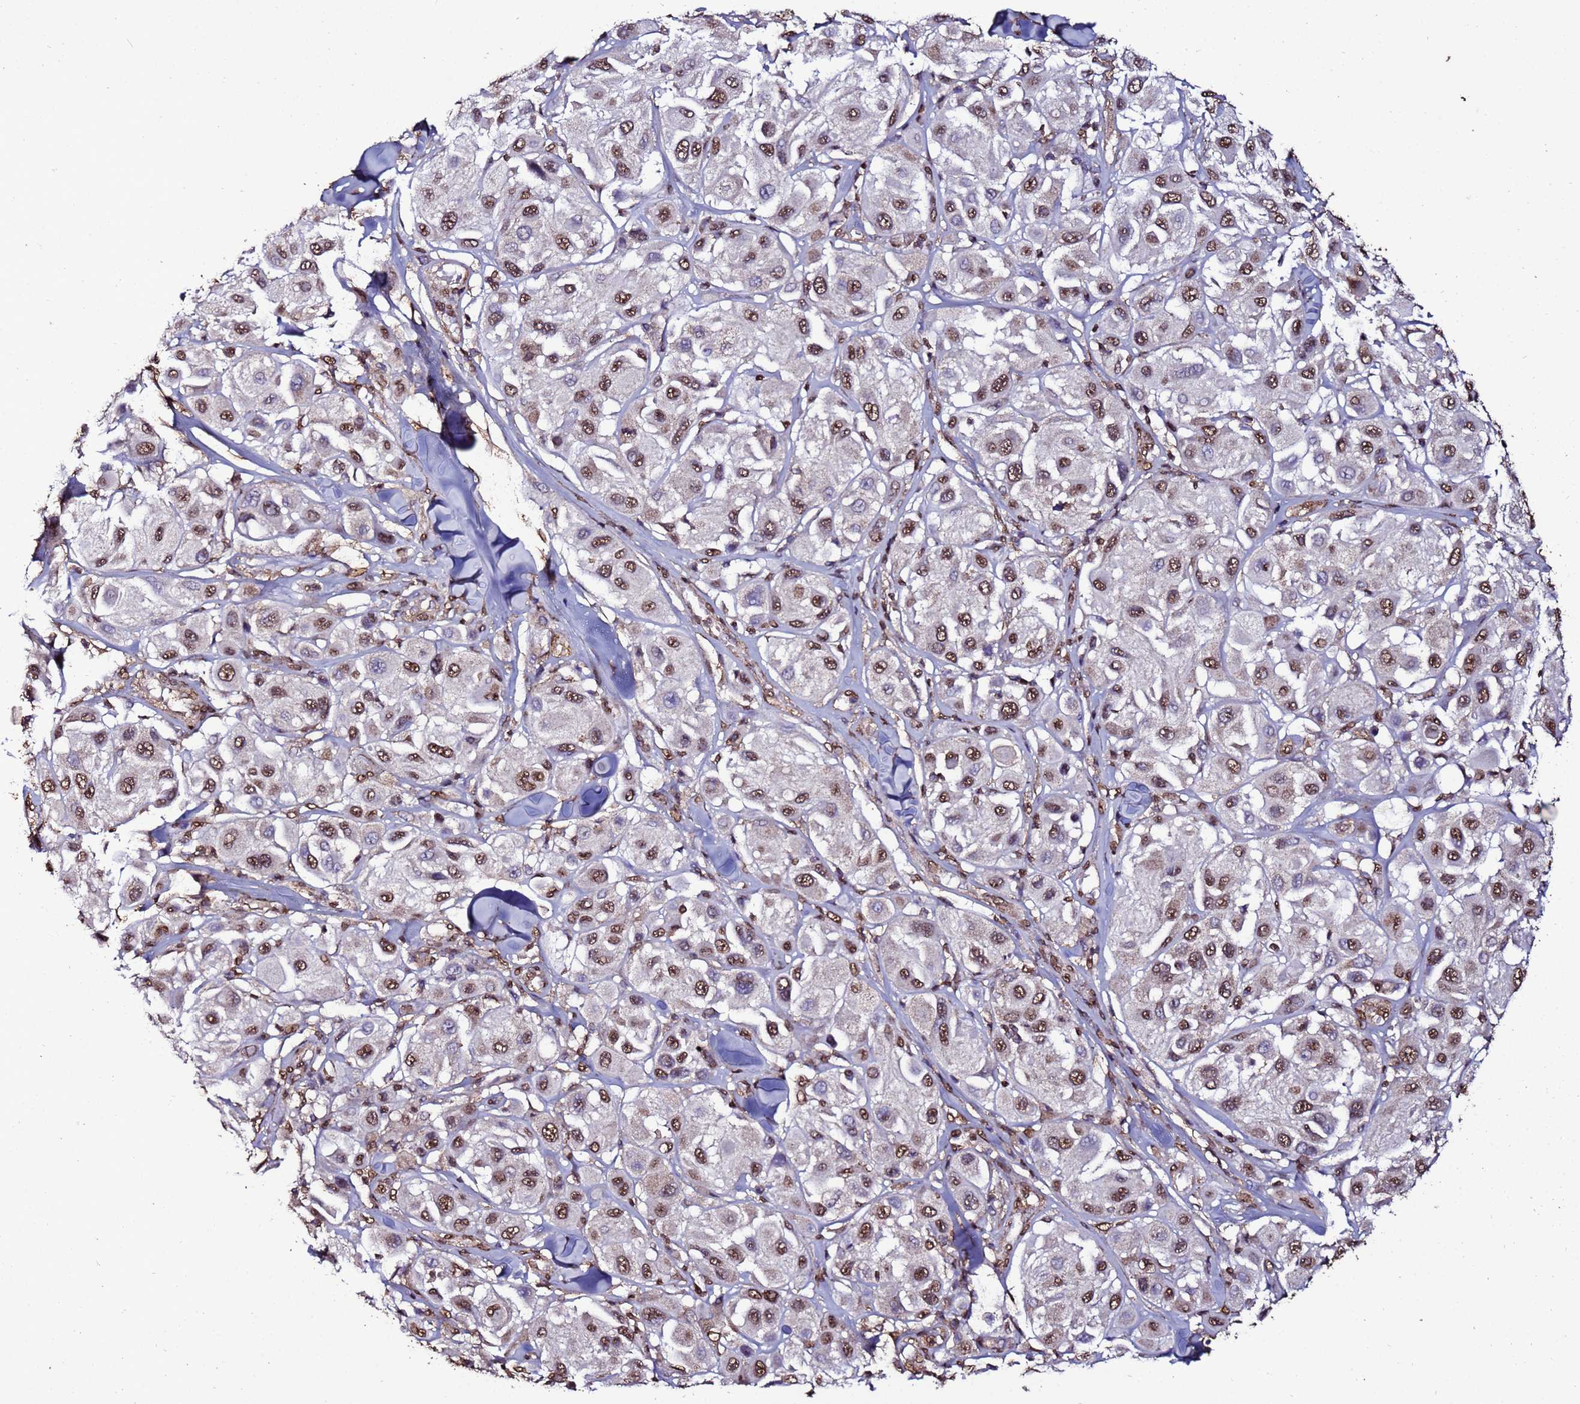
{"staining": {"intensity": "moderate", "quantity": ">75%", "location": "nuclear"}, "tissue": "melanoma", "cell_type": "Tumor cells", "image_type": "cancer", "snomed": [{"axis": "morphology", "description": "Malignant melanoma, Metastatic site"}, {"axis": "topography", "description": "Skin"}], "caption": "Brown immunohistochemical staining in melanoma demonstrates moderate nuclear positivity in approximately >75% of tumor cells.", "gene": "TRIP6", "patient": {"sex": "male", "age": 41}}